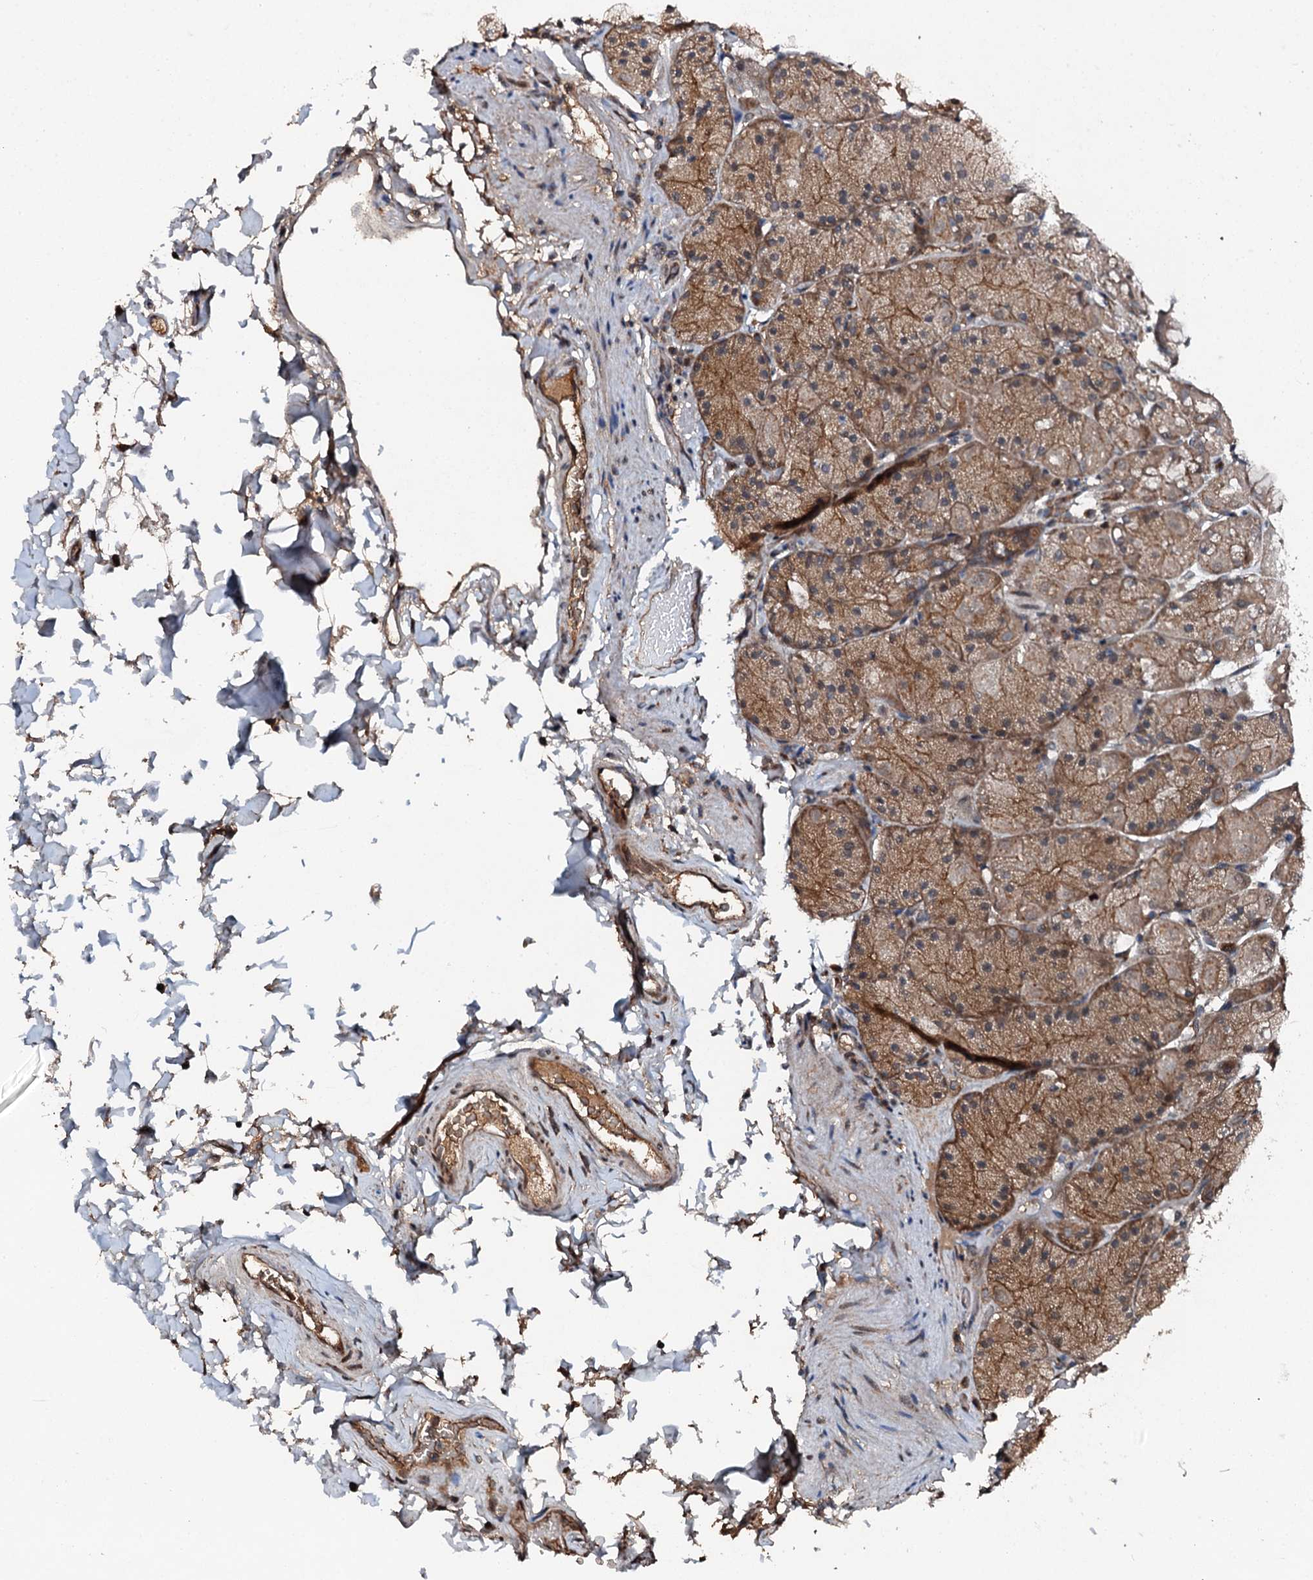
{"staining": {"intensity": "moderate", "quantity": ">75%", "location": "cytoplasmic/membranous"}, "tissue": "stomach", "cell_type": "Glandular cells", "image_type": "normal", "snomed": [{"axis": "morphology", "description": "Normal tissue, NOS"}, {"axis": "topography", "description": "Stomach, upper"}, {"axis": "topography", "description": "Stomach, lower"}], "caption": "Immunohistochemical staining of normal human stomach reveals >75% levels of moderate cytoplasmic/membranous protein expression in approximately >75% of glandular cells.", "gene": "FLYWCH1", "patient": {"sex": "male", "age": 67}}